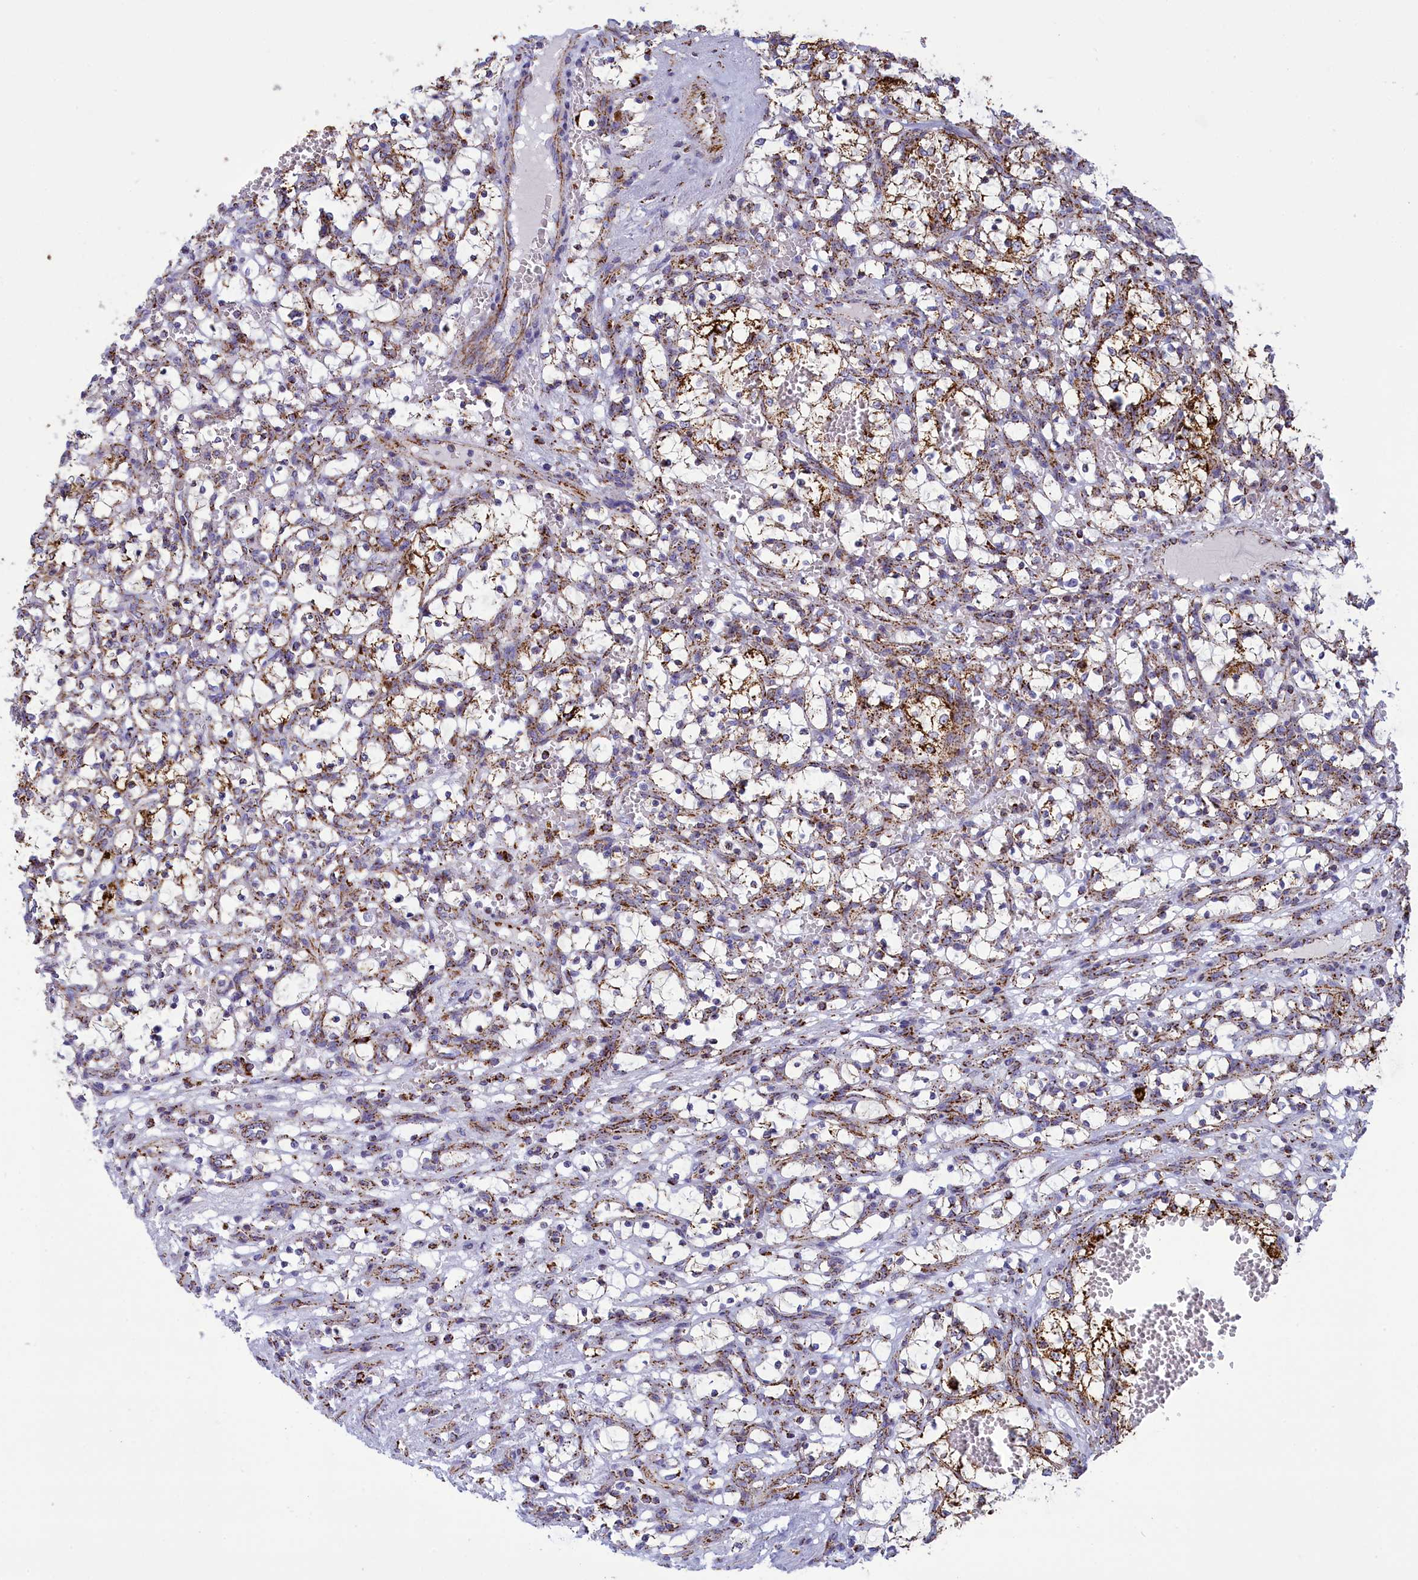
{"staining": {"intensity": "moderate", "quantity": ">75%", "location": "cytoplasmic/membranous"}, "tissue": "renal cancer", "cell_type": "Tumor cells", "image_type": "cancer", "snomed": [{"axis": "morphology", "description": "Adenocarcinoma, NOS"}, {"axis": "topography", "description": "Kidney"}], "caption": "Tumor cells display medium levels of moderate cytoplasmic/membranous positivity in about >75% of cells in human renal cancer (adenocarcinoma).", "gene": "ISOC2", "patient": {"sex": "female", "age": 69}}